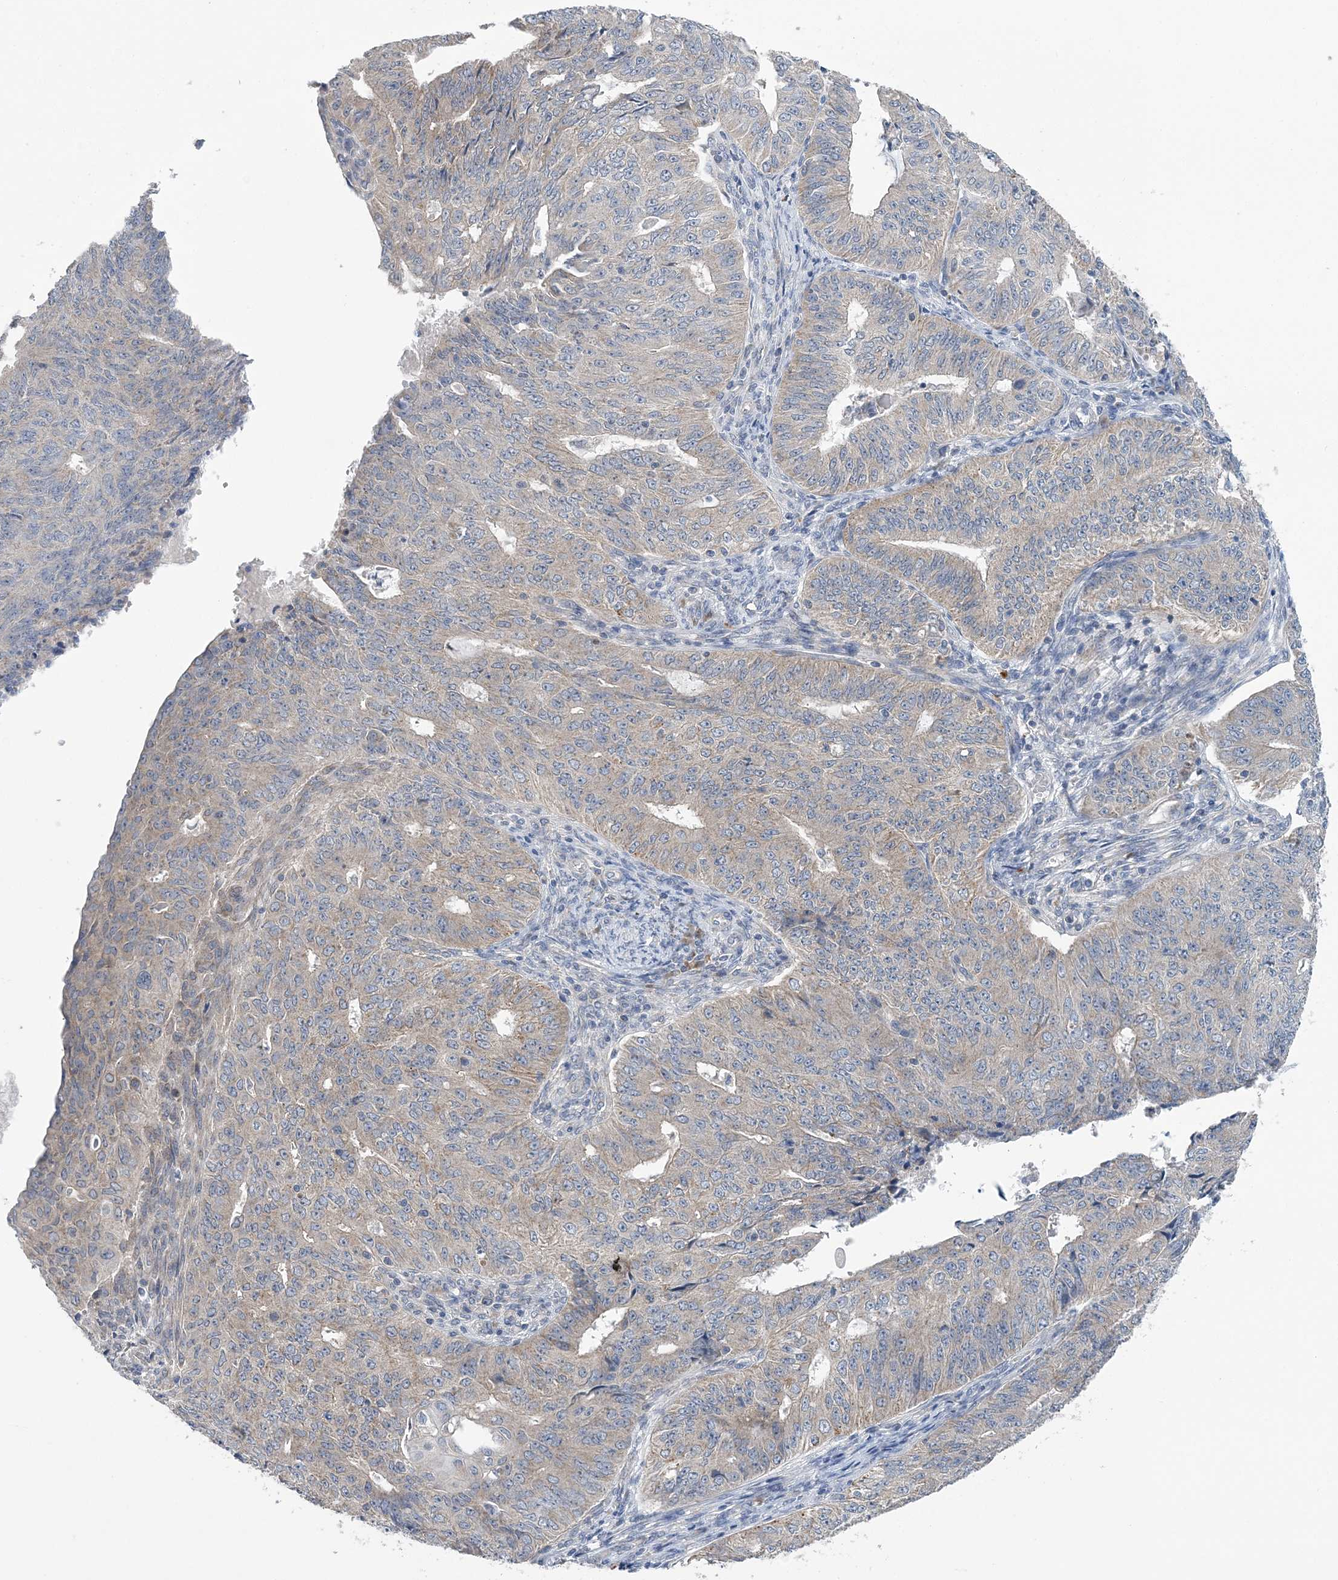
{"staining": {"intensity": "moderate", "quantity": "<25%", "location": "cytoplasmic/membranous"}, "tissue": "endometrial cancer", "cell_type": "Tumor cells", "image_type": "cancer", "snomed": [{"axis": "morphology", "description": "Adenocarcinoma, NOS"}, {"axis": "topography", "description": "Endometrium"}], "caption": "Adenocarcinoma (endometrial) tissue demonstrates moderate cytoplasmic/membranous staining in approximately <25% of tumor cells", "gene": "COPE", "patient": {"sex": "female", "age": 32}}